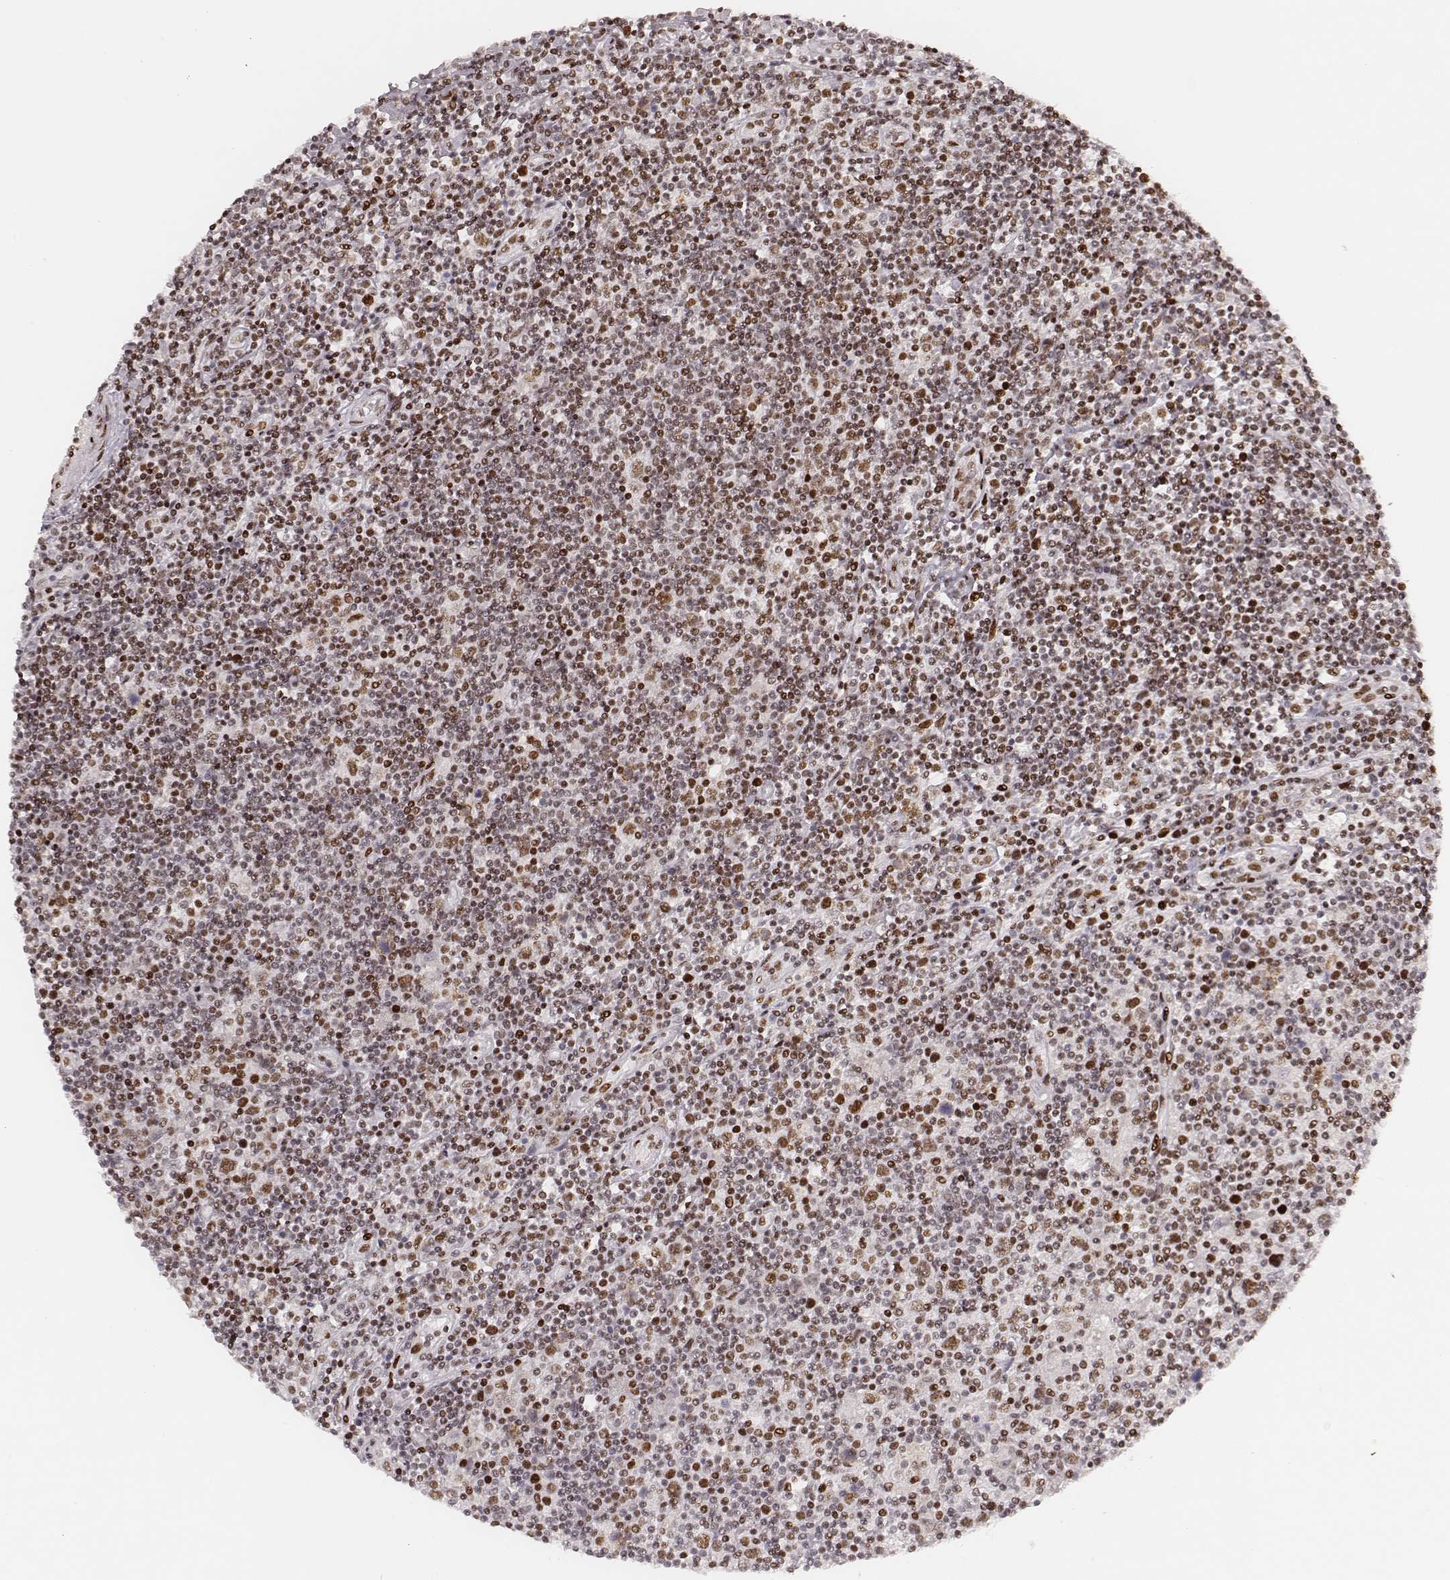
{"staining": {"intensity": "moderate", "quantity": ">75%", "location": "nuclear"}, "tissue": "lymphoma", "cell_type": "Tumor cells", "image_type": "cancer", "snomed": [{"axis": "morphology", "description": "Hodgkin's disease, NOS"}, {"axis": "topography", "description": "Lymph node"}], "caption": "This micrograph displays immunohistochemistry staining of lymphoma, with medium moderate nuclear staining in approximately >75% of tumor cells.", "gene": "HNRNPC", "patient": {"sex": "male", "age": 40}}